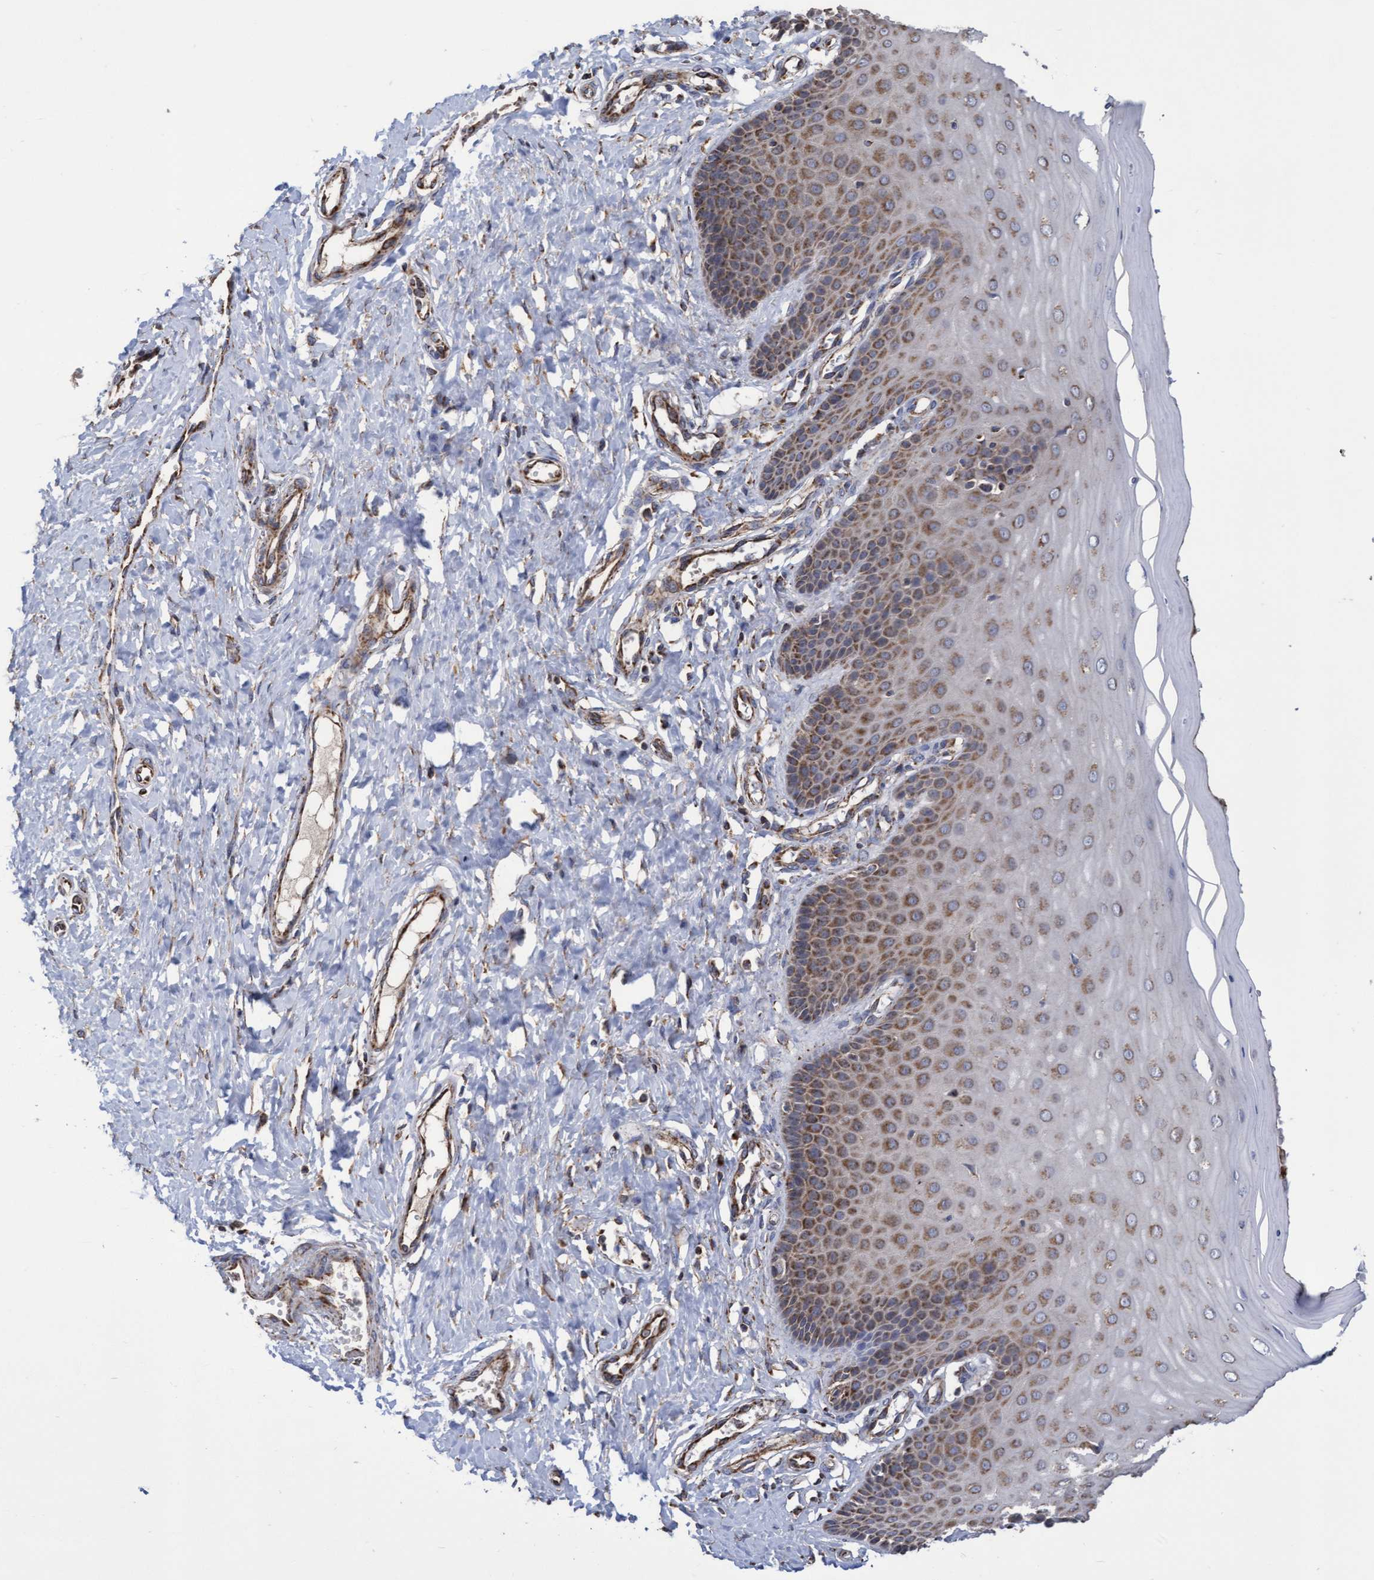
{"staining": {"intensity": "strong", "quantity": ">75%", "location": "cytoplasmic/membranous"}, "tissue": "cervix", "cell_type": "Squamous epithelial cells", "image_type": "normal", "snomed": [{"axis": "morphology", "description": "Normal tissue, NOS"}, {"axis": "topography", "description": "Cervix"}], "caption": "A high-resolution image shows immunohistochemistry (IHC) staining of benign cervix, which exhibits strong cytoplasmic/membranous positivity in about >75% of squamous epithelial cells. The protein is stained brown, and the nuclei are stained in blue (DAB IHC with brightfield microscopy, high magnification).", "gene": "COBL", "patient": {"sex": "female", "age": 55}}